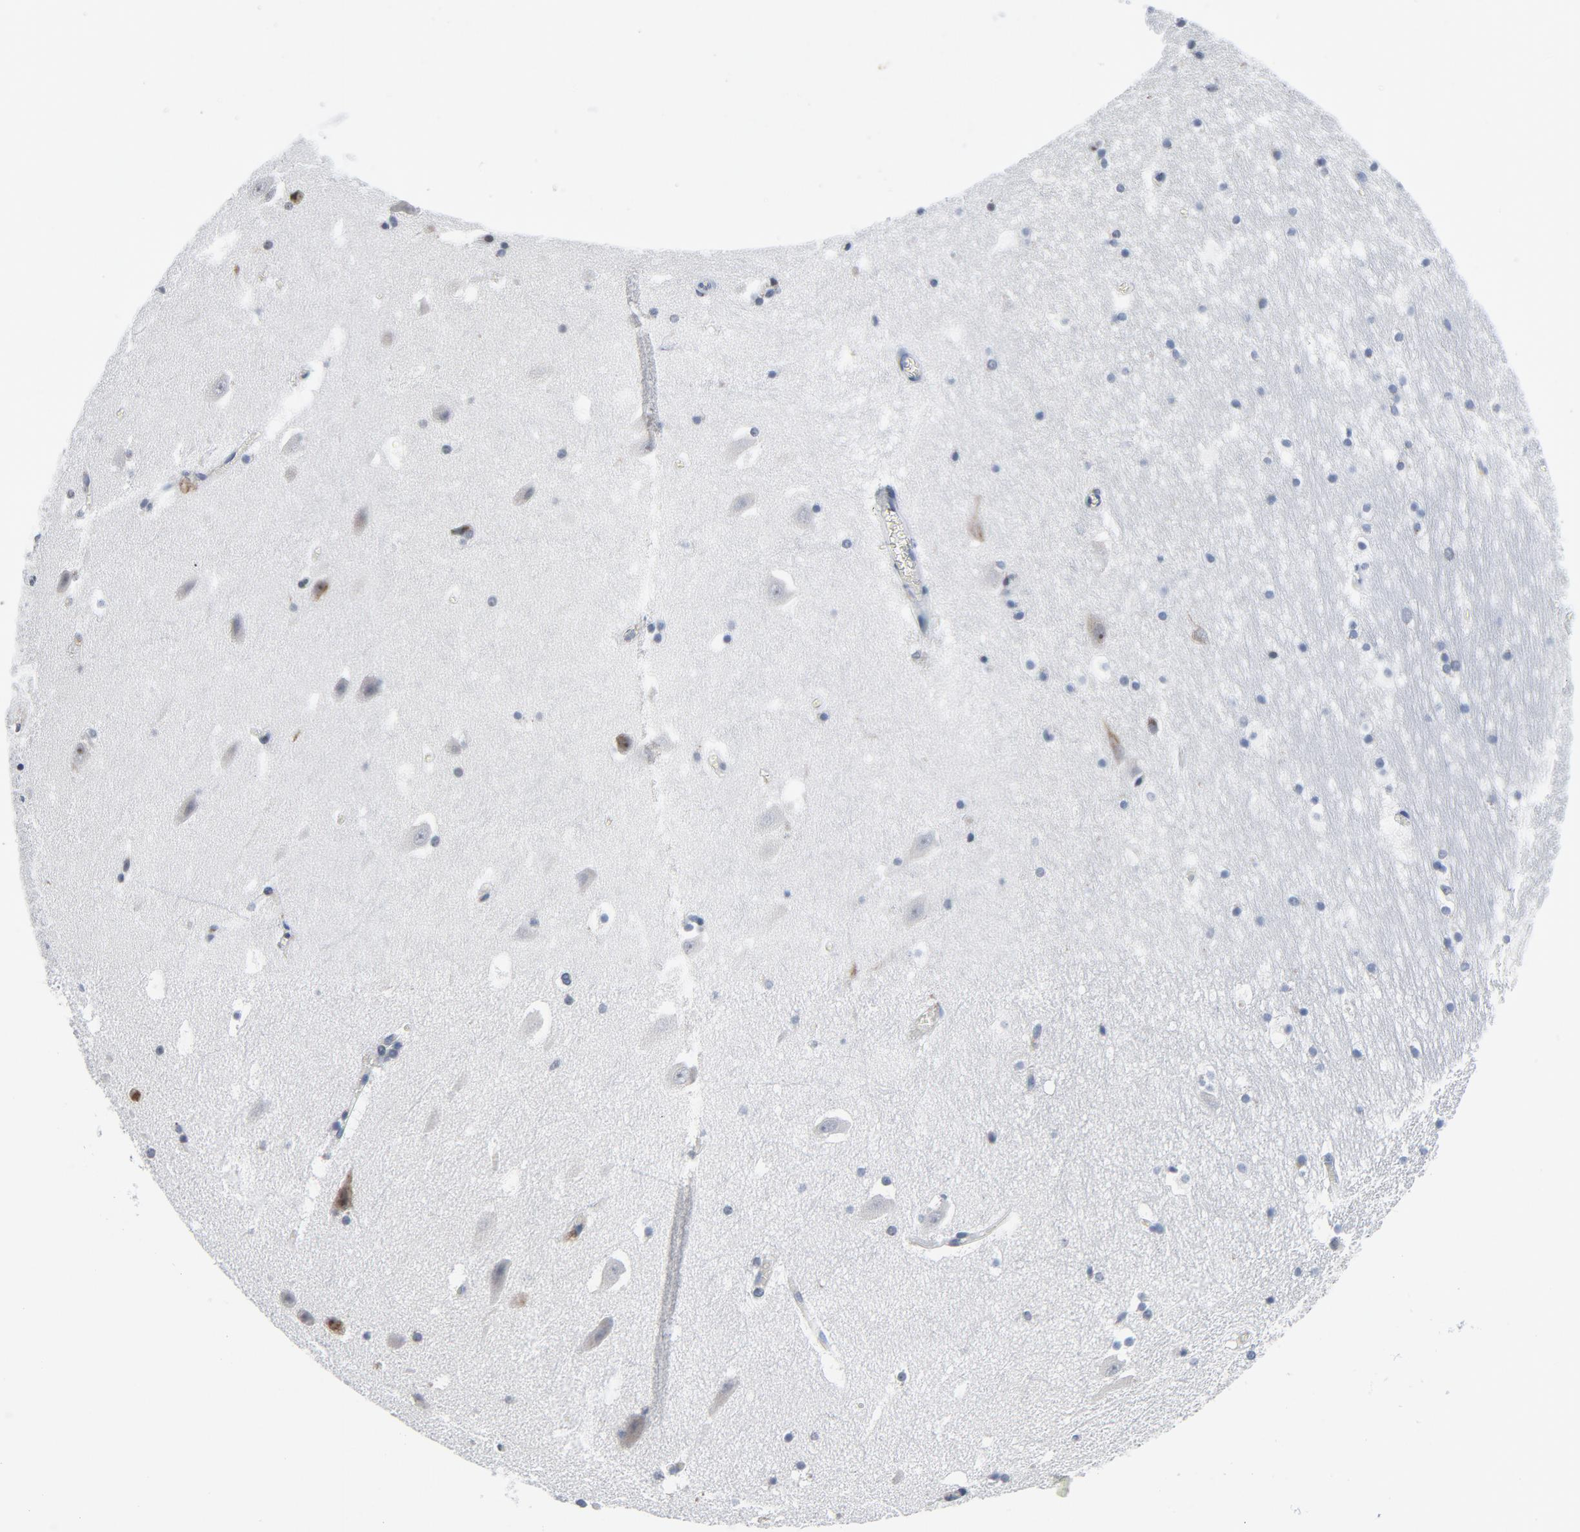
{"staining": {"intensity": "negative", "quantity": "none", "location": "none"}, "tissue": "hippocampus", "cell_type": "Glial cells", "image_type": "normal", "snomed": [{"axis": "morphology", "description": "Normal tissue, NOS"}, {"axis": "topography", "description": "Hippocampus"}], "caption": "IHC micrograph of normal hippocampus: human hippocampus stained with DAB (3,3'-diaminobenzidine) displays no significant protein staining in glial cells.", "gene": "YIPF6", "patient": {"sex": "male", "age": 45}}